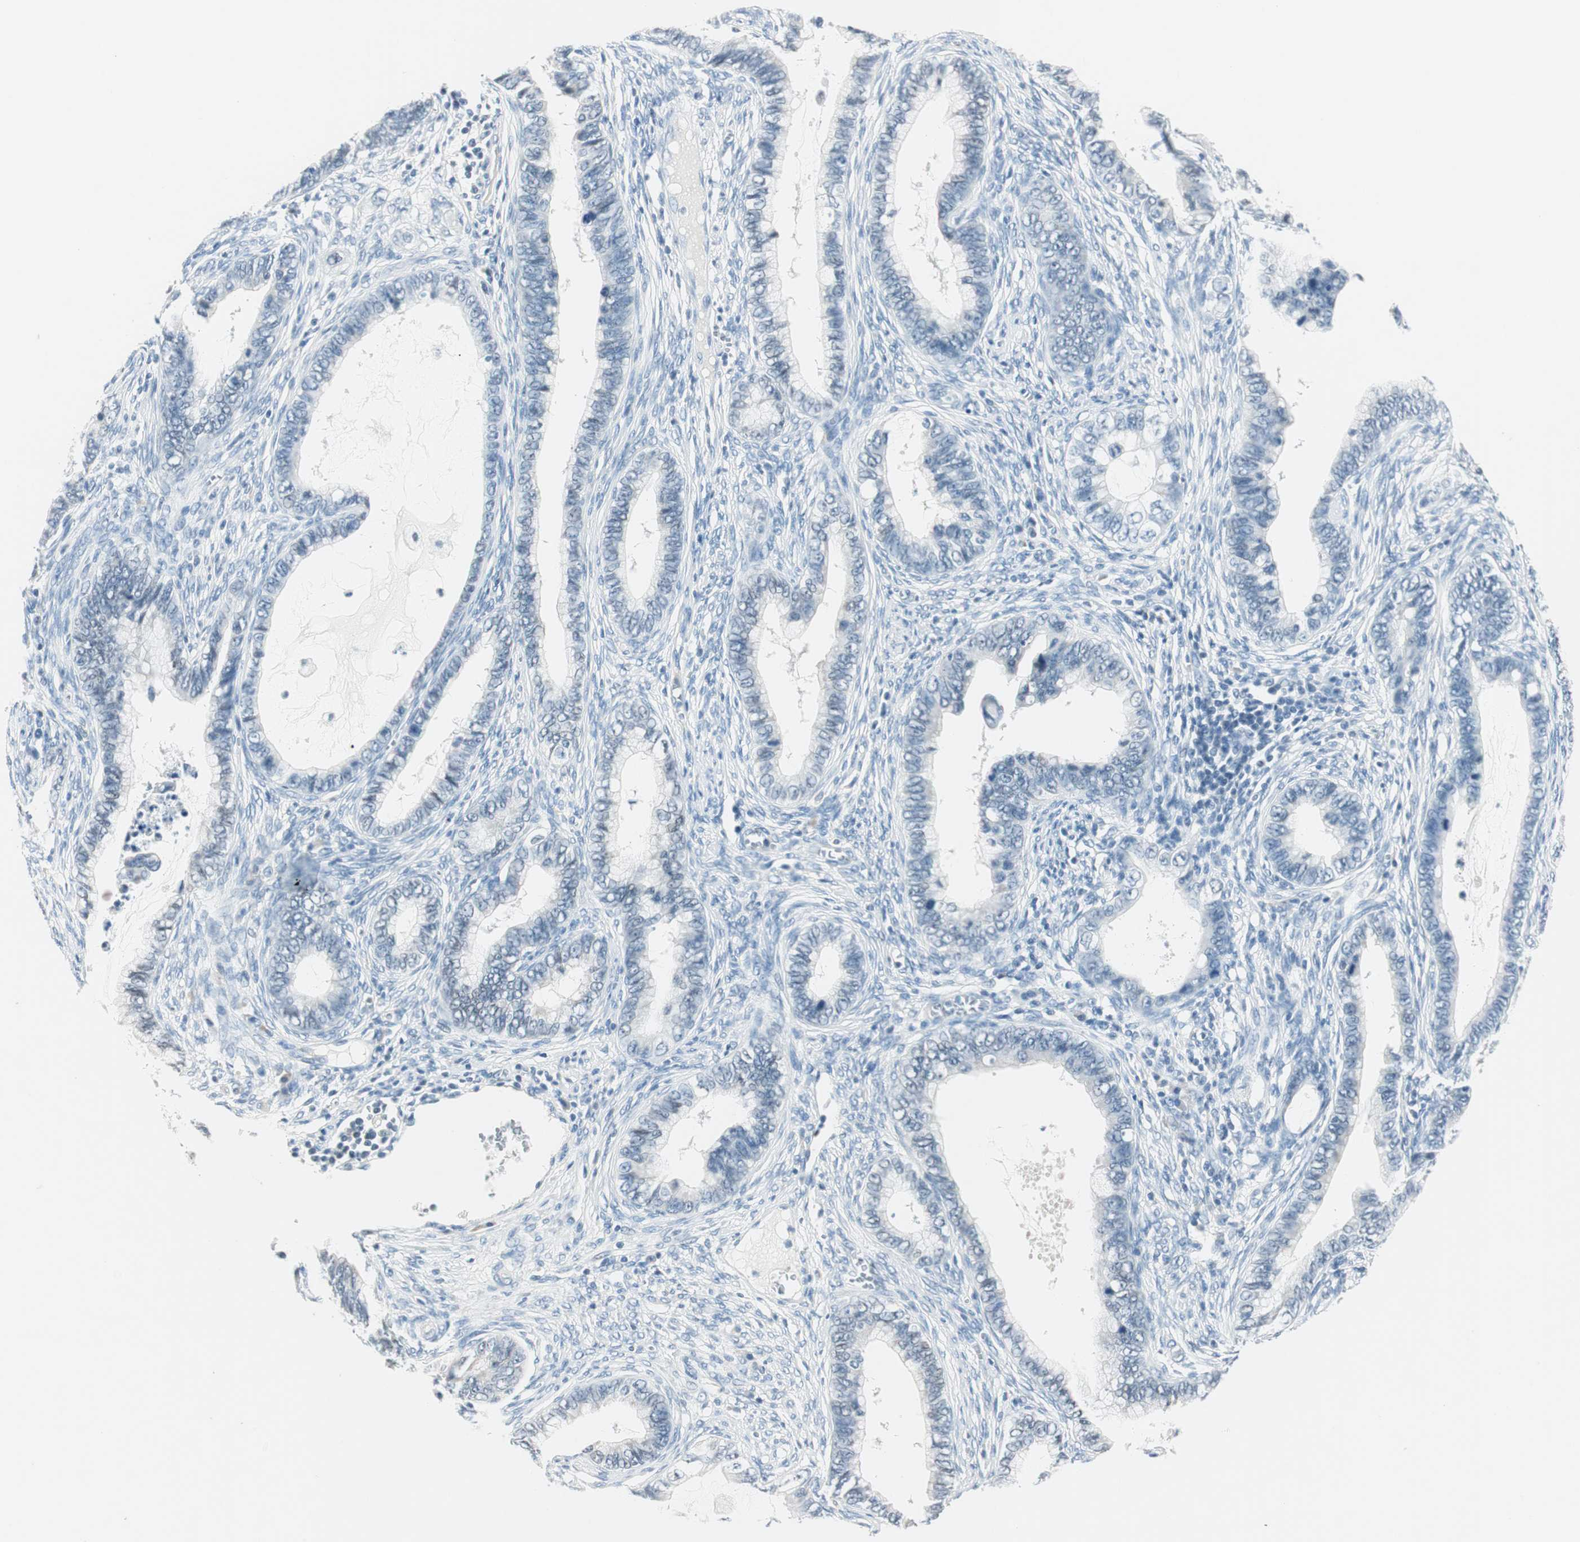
{"staining": {"intensity": "negative", "quantity": "none", "location": "none"}, "tissue": "cervical cancer", "cell_type": "Tumor cells", "image_type": "cancer", "snomed": [{"axis": "morphology", "description": "Adenocarcinoma, NOS"}, {"axis": "topography", "description": "Cervix"}], "caption": "A histopathology image of cervical cancer stained for a protein shows no brown staining in tumor cells. Brightfield microscopy of immunohistochemistry stained with DAB (brown) and hematoxylin (blue), captured at high magnification.", "gene": "HOXB13", "patient": {"sex": "female", "age": 44}}